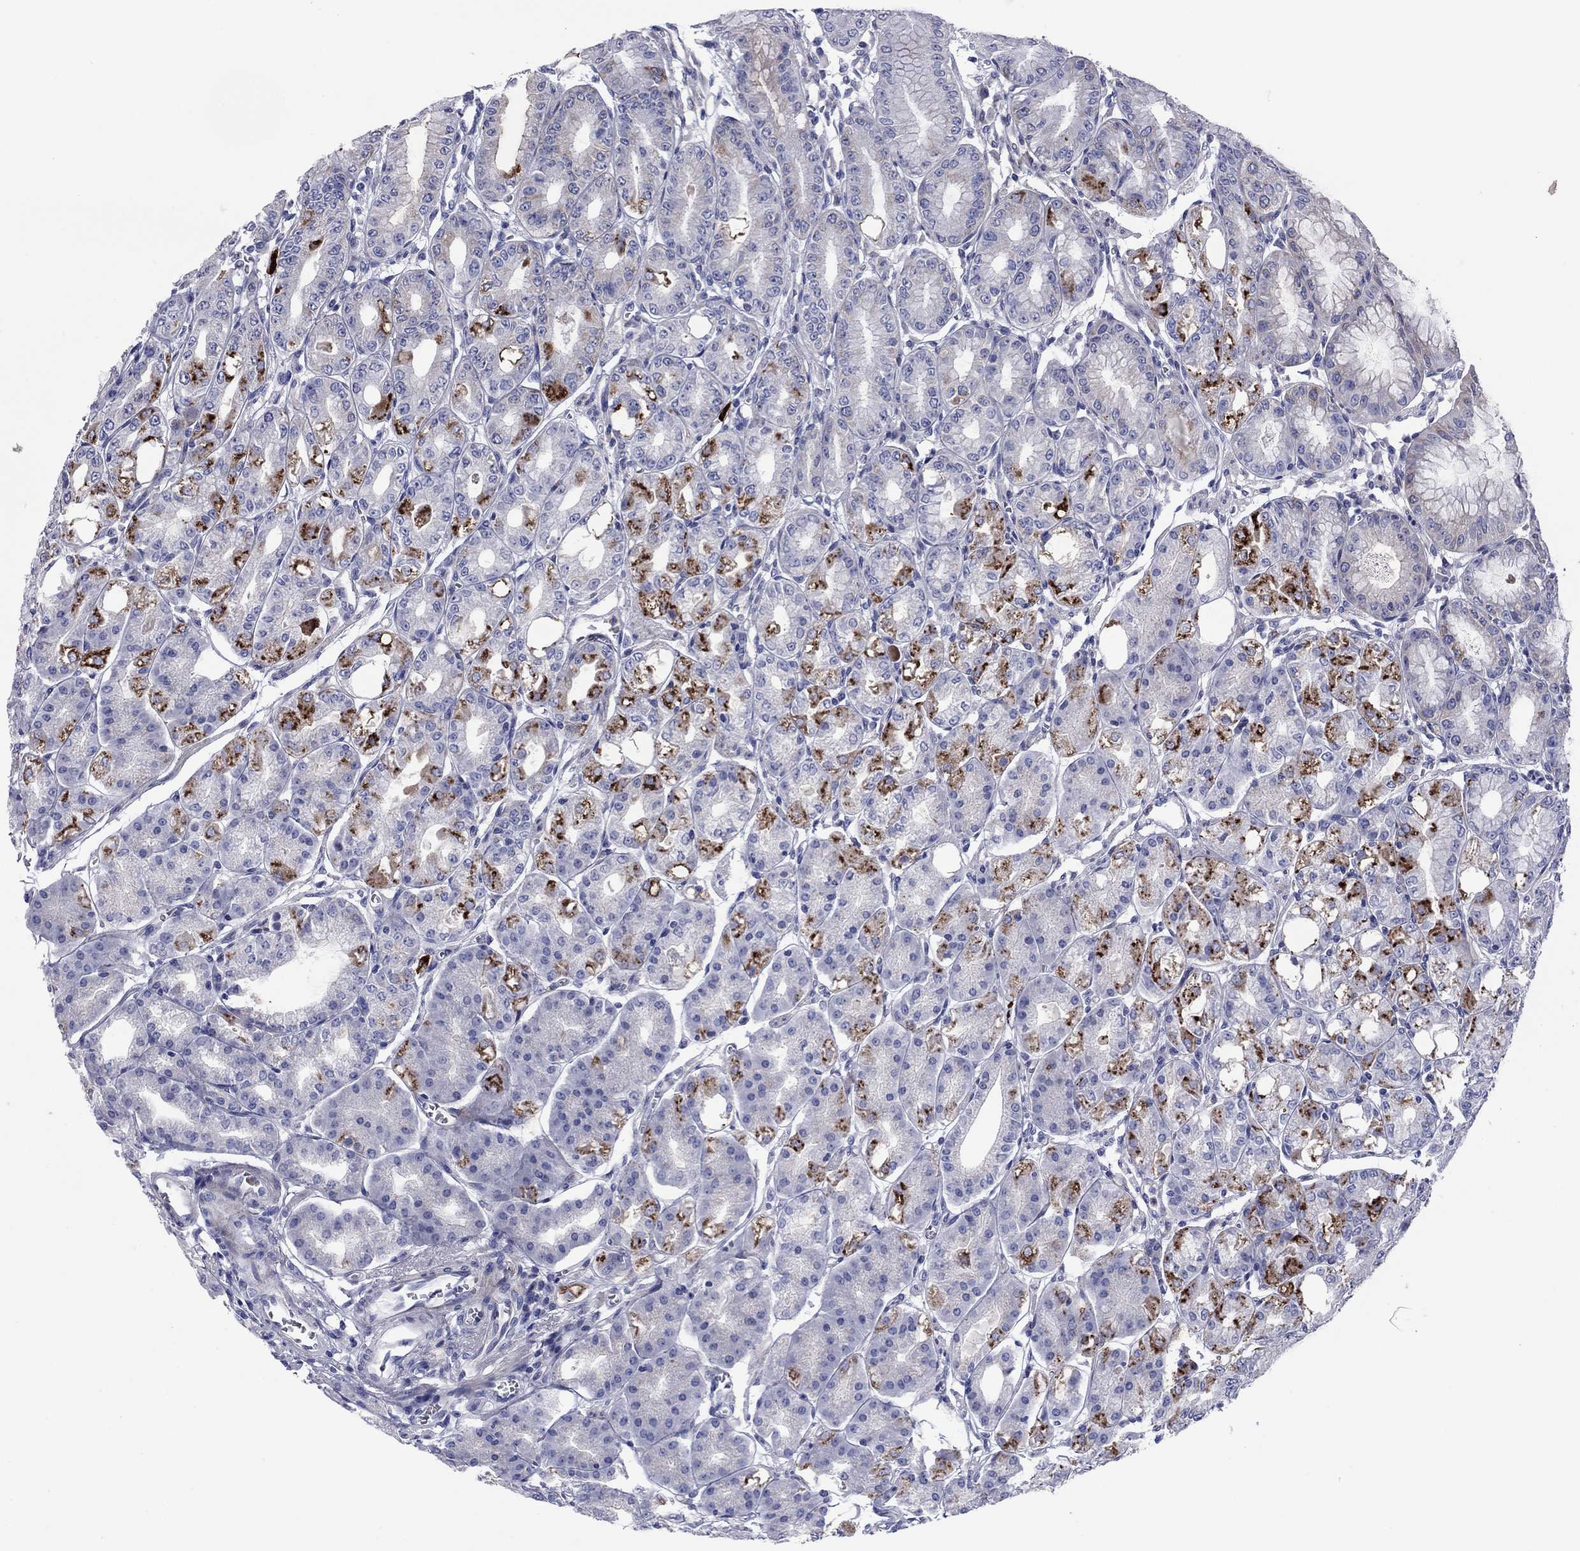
{"staining": {"intensity": "strong", "quantity": "25%-75%", "location": "cytoplasmic/membranous"}, "tissue": "stomach", "cell_type": "Glandular cells", "image_type": "normal", "snomed": [{"axis": "morphology", "description": "Normal tissue, NOS"}, {"axis": "topography", "description": "Stomach, lower"}], "caption": "Stomach stained for a protein (brown) demonstrates strong cytoplasmic/membranous positive staining in about 25%-75% of glandular cells.", "gene": "GPR155", "patient": {"sex": "male", "age": 71}}